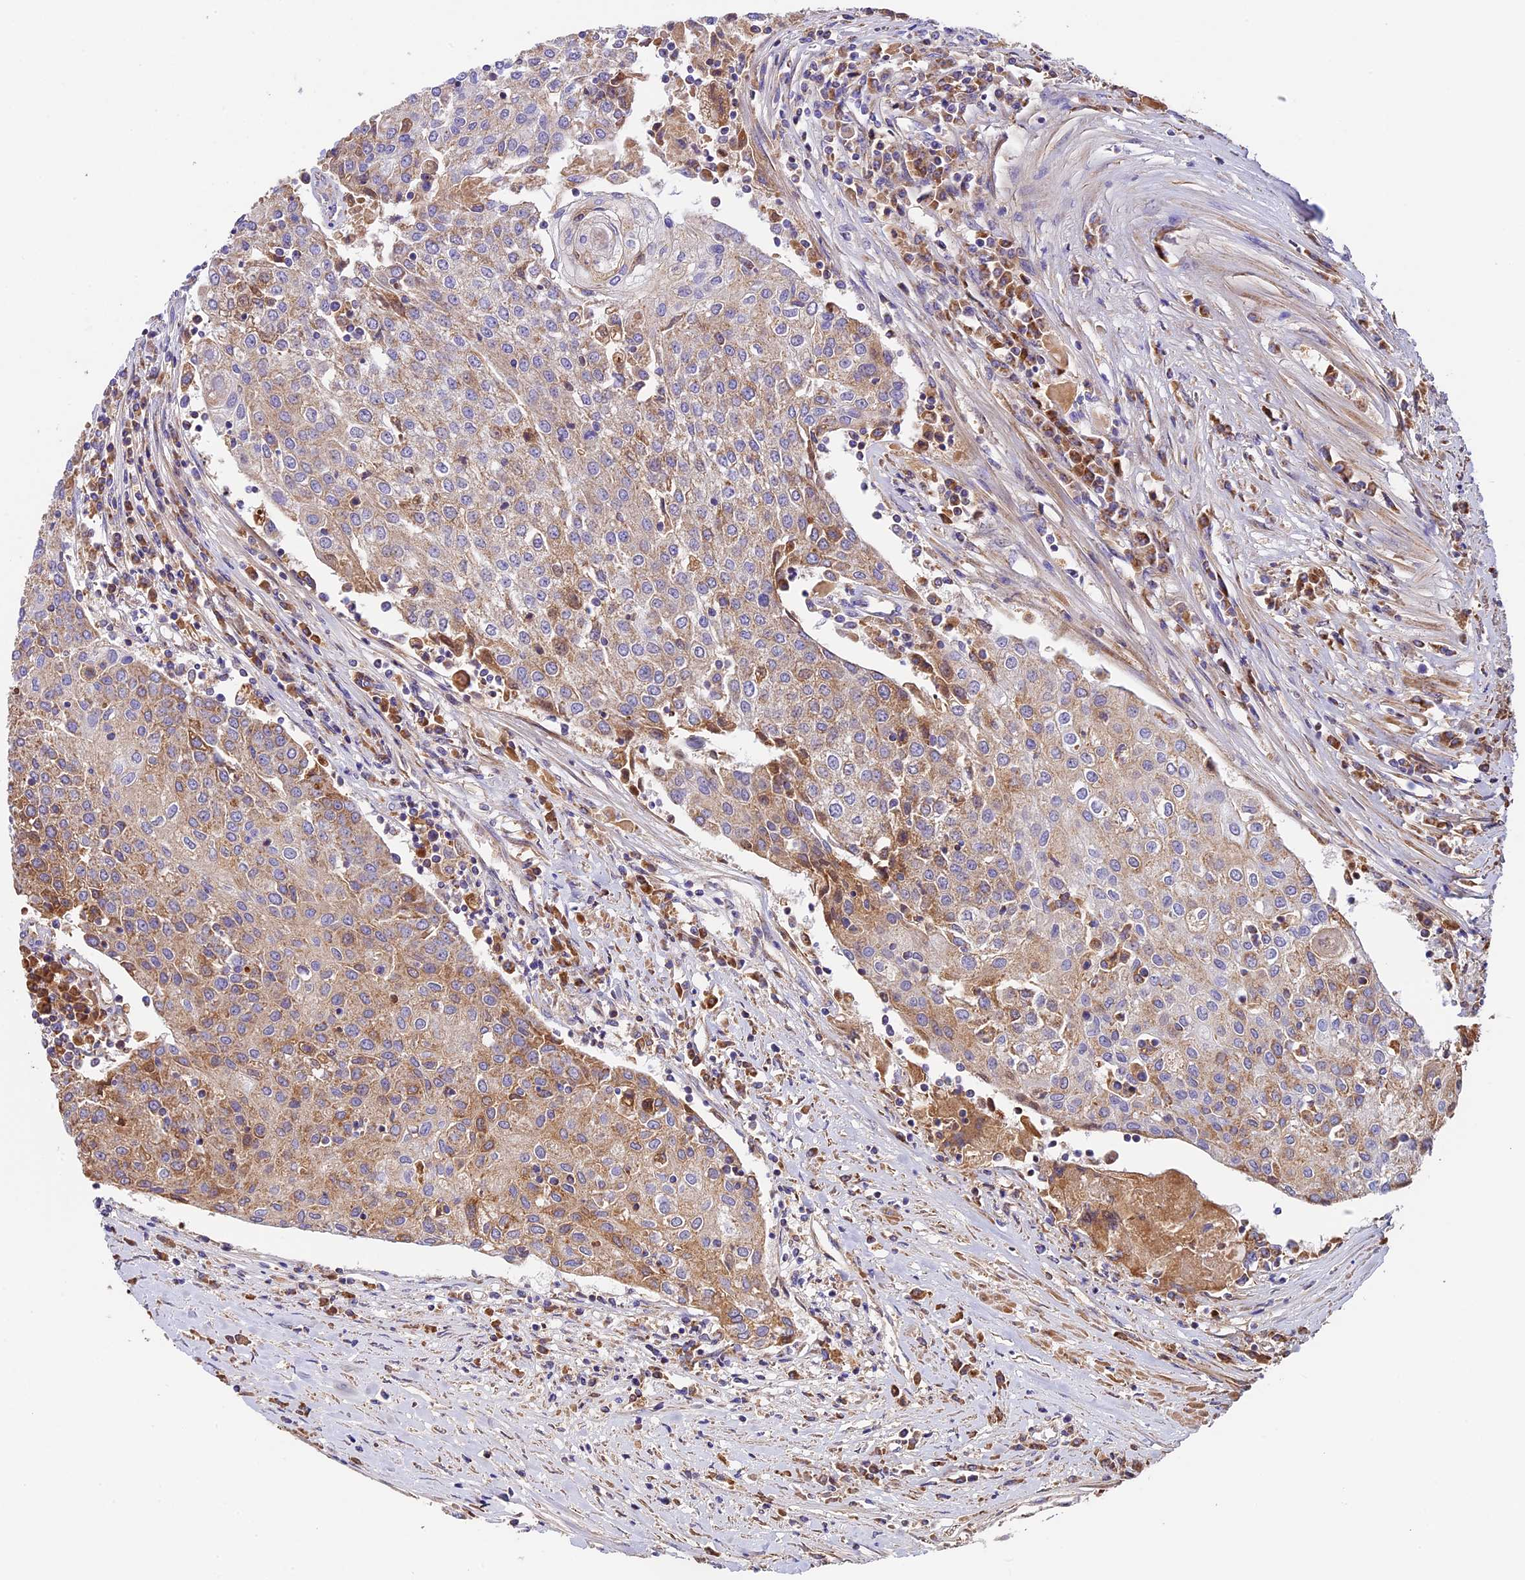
{"staining": {"intensity": "moderate", "quantity": "25%-75%", "location": "cytoplasmic/membranous"}, "tissue": "urothelial cancer", "cell_type": "Tumor cells", "image_type": "cancer", "snomed": [{"axis": "morphology", "description": "Urothelial carcinoma, High grade"}, {"axis": "topography", "description": "Urinary bladder"}], "caption": "Immunohistochemical staining of urothelial cancer exhibits medium levels of moderate cytoplasmic/membranous protein expression in about 25%-75% of tumor cells.", "gene": "OCEL1", "patient": {"sex": "female", "age": 85}}